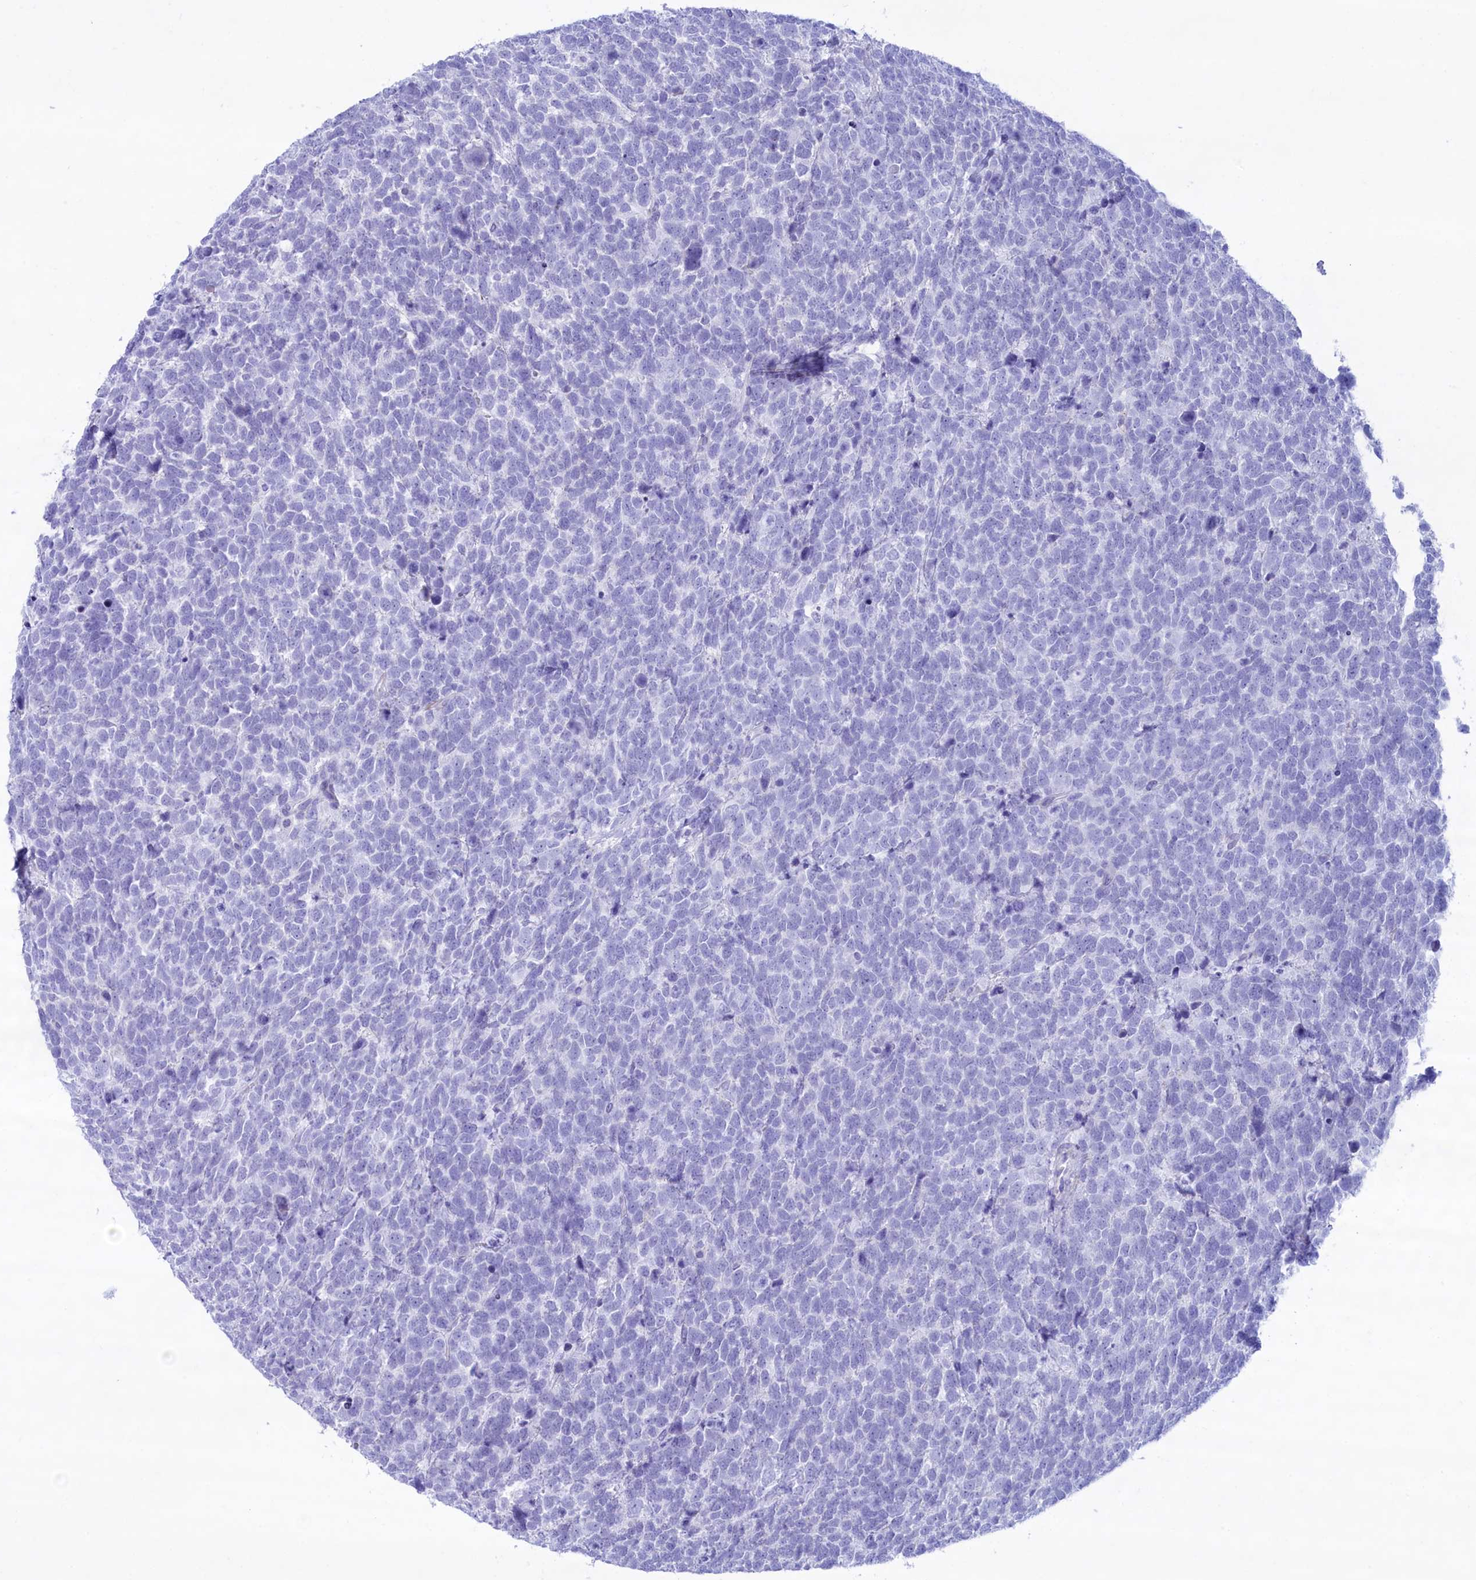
{"staining": {"intensity": "negative", "quantity": "none", "location": "none"}, "tissue": "urothelial cancer", "cell_type": "Tumor cells", "image_type": "cancer", "snomed": [{"axis": "morphology", "description": "Urothelial carcinoma, High grade"}, {"axis": "topography", "description": "Urinary bladder"}], "caption": "Urothelial cancer stained for a protein using immunohistochemistry reveals no staining tumor cells.", "gene": "MPV17L2", "patient": {"sex": "female", "age": 82}}